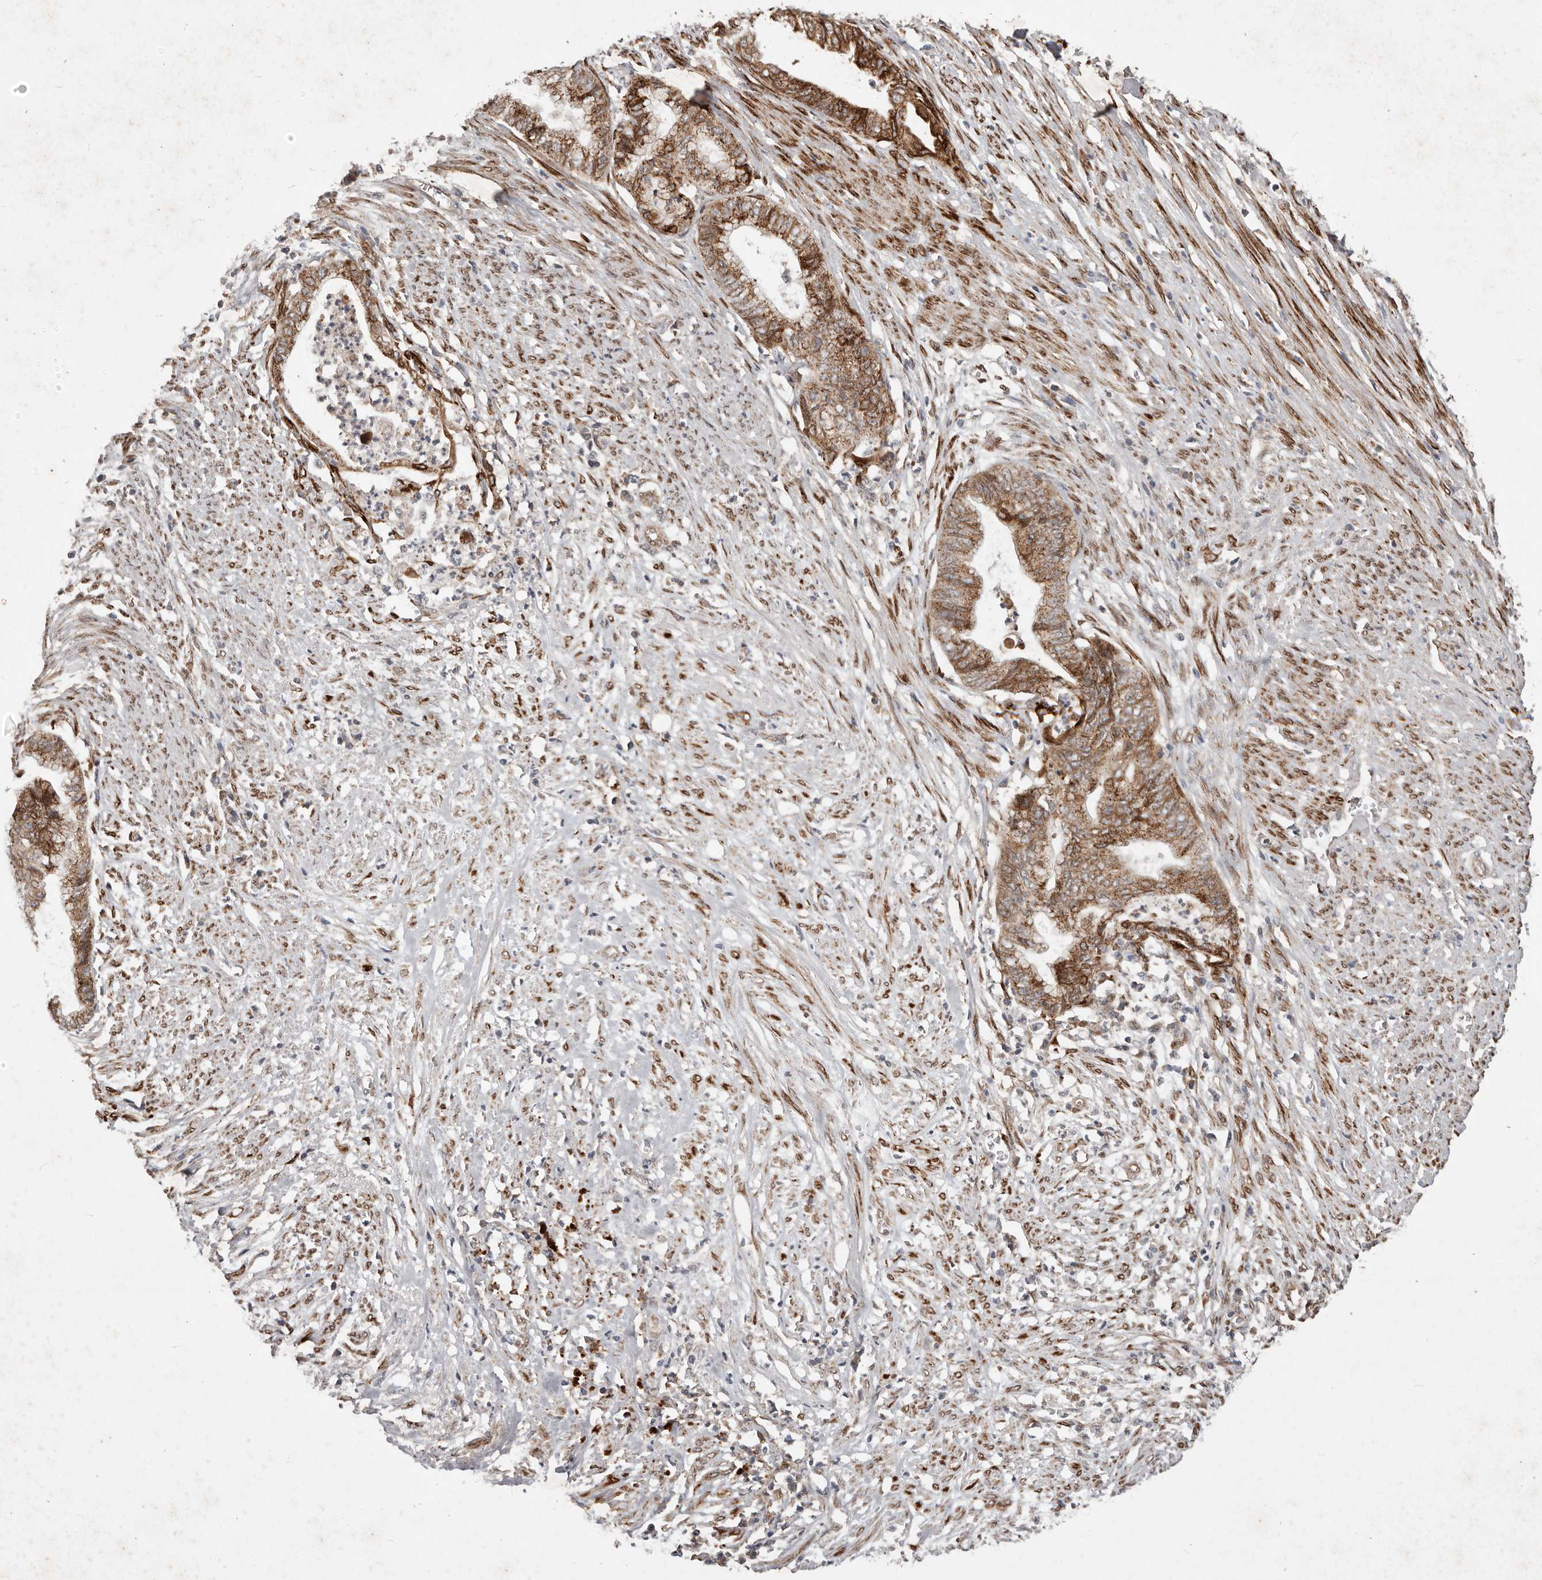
{"staining": {"intensity": "moderate", "quantity": ">75%", "location": "cytoplasmic/membranous"}, "tissue": "endometrial cancer", "cell_type": "Tumor cells", "image_type": "cancer", "snomed": [{"axis": "morphology", "description": "Necrosis, NOS"}, {"axis": "morphology", "description": "Adenocarcinoma, NOS"}, {"axis": "topography", "description": "Endometrium"}], "caption": "About >75% of tumor cells in human adenocarcinoma (endometrial) demonstrate moderate cytoplasmic/membranous protein staining as visualized by brown immunohistochemical staining.", "gene": "PLOD2", "patient": {"sex": "female", "age": 79}}